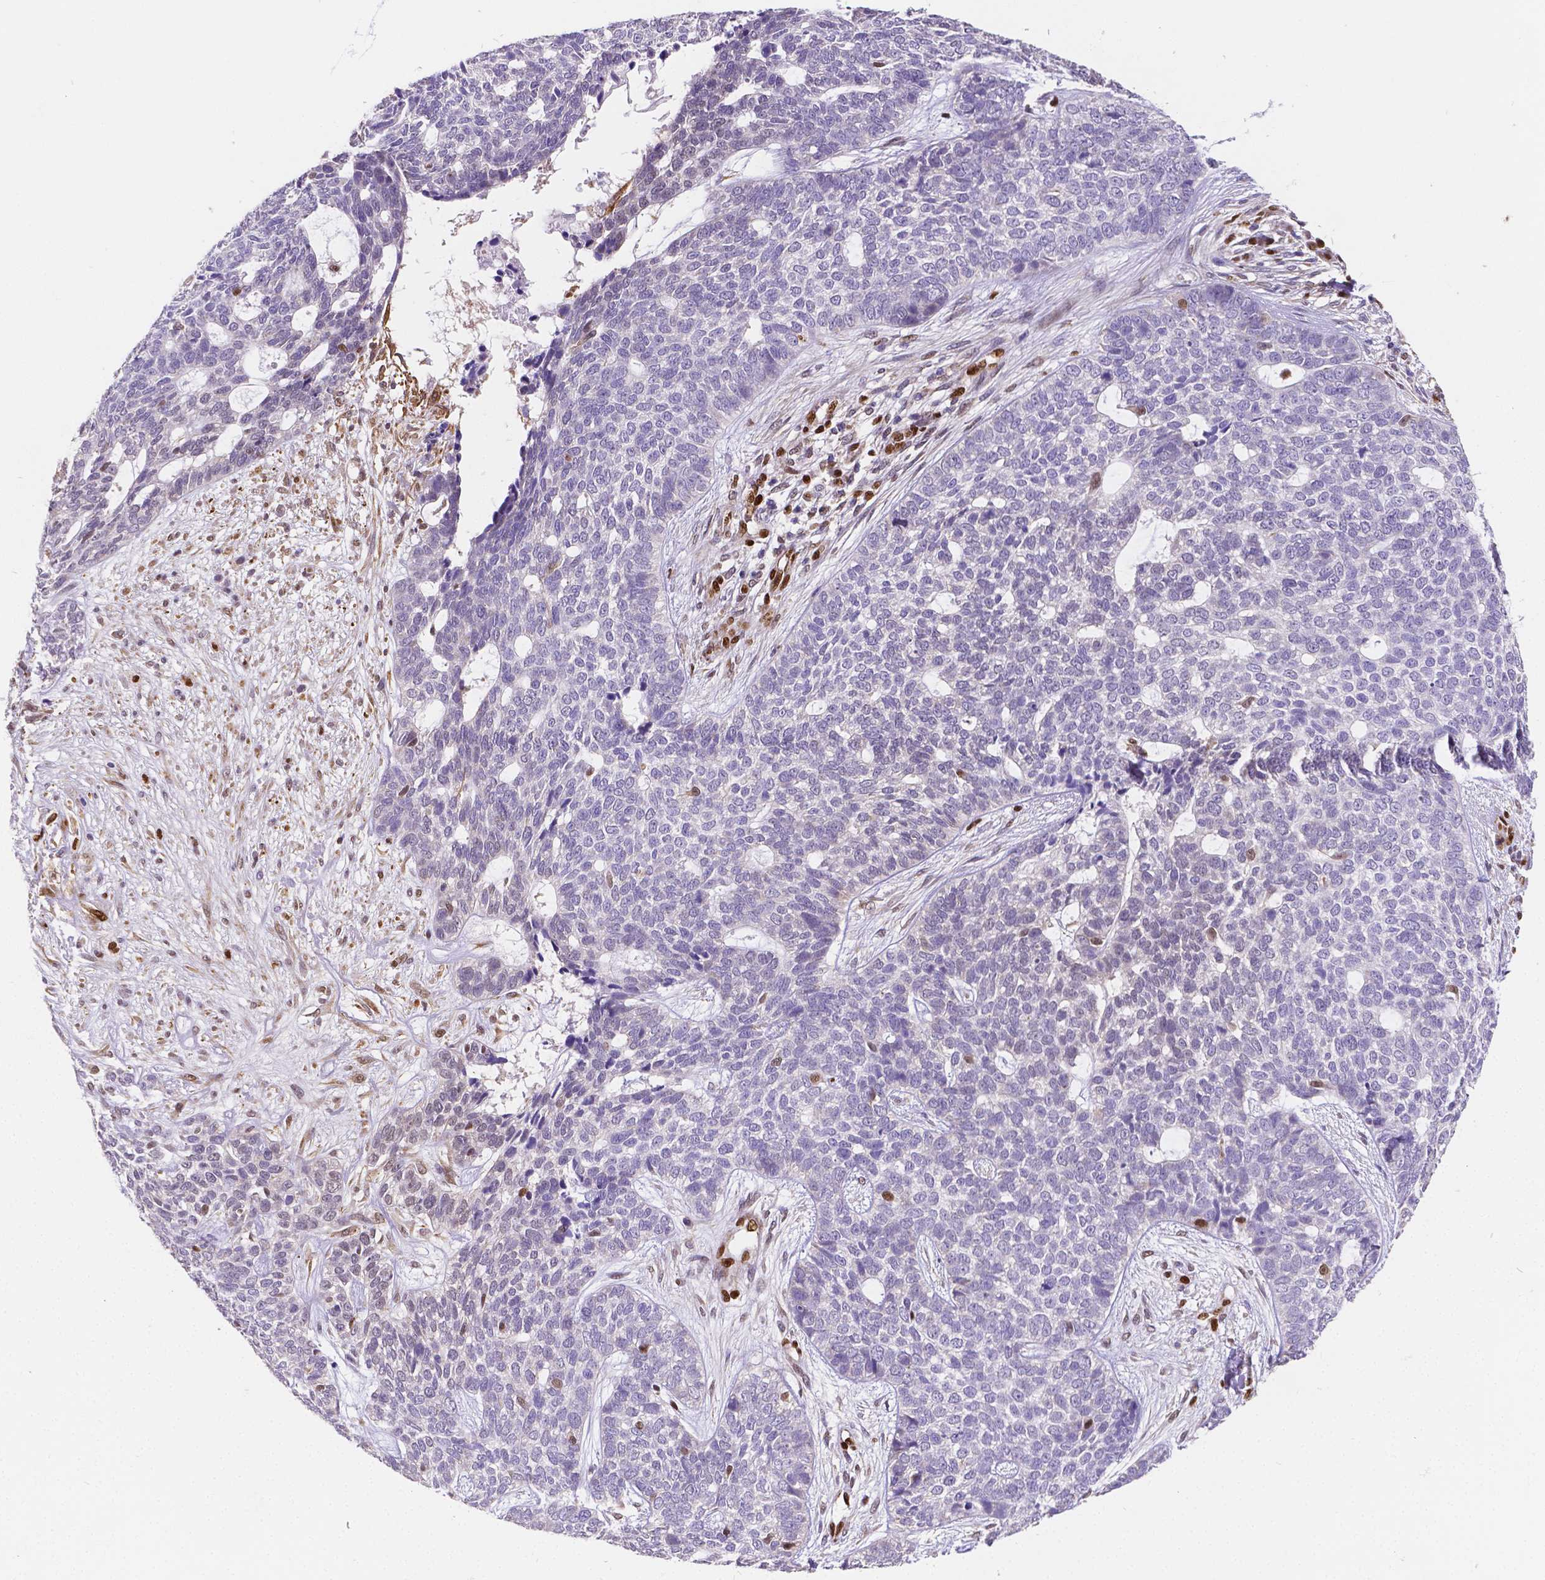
{"staining": {"intensity": "negative", "quantity": "none", "location": "none"}, "tissue": "skin cancer", "cell_type": "Tumor cells", "image_type": "cancer", "snomed": [{"axis": "morphology", "description": "Basal cell carcinoma"}, {"axis": "topography", "description": "Skin"}], "caption": "Immunohistochemistry (IHC) of human skin cancer (basal cell carcinoma) reveals no expression in tumor cells.", "gene": "MEF2C", "patient": {"sex": "female", "age": 69}}